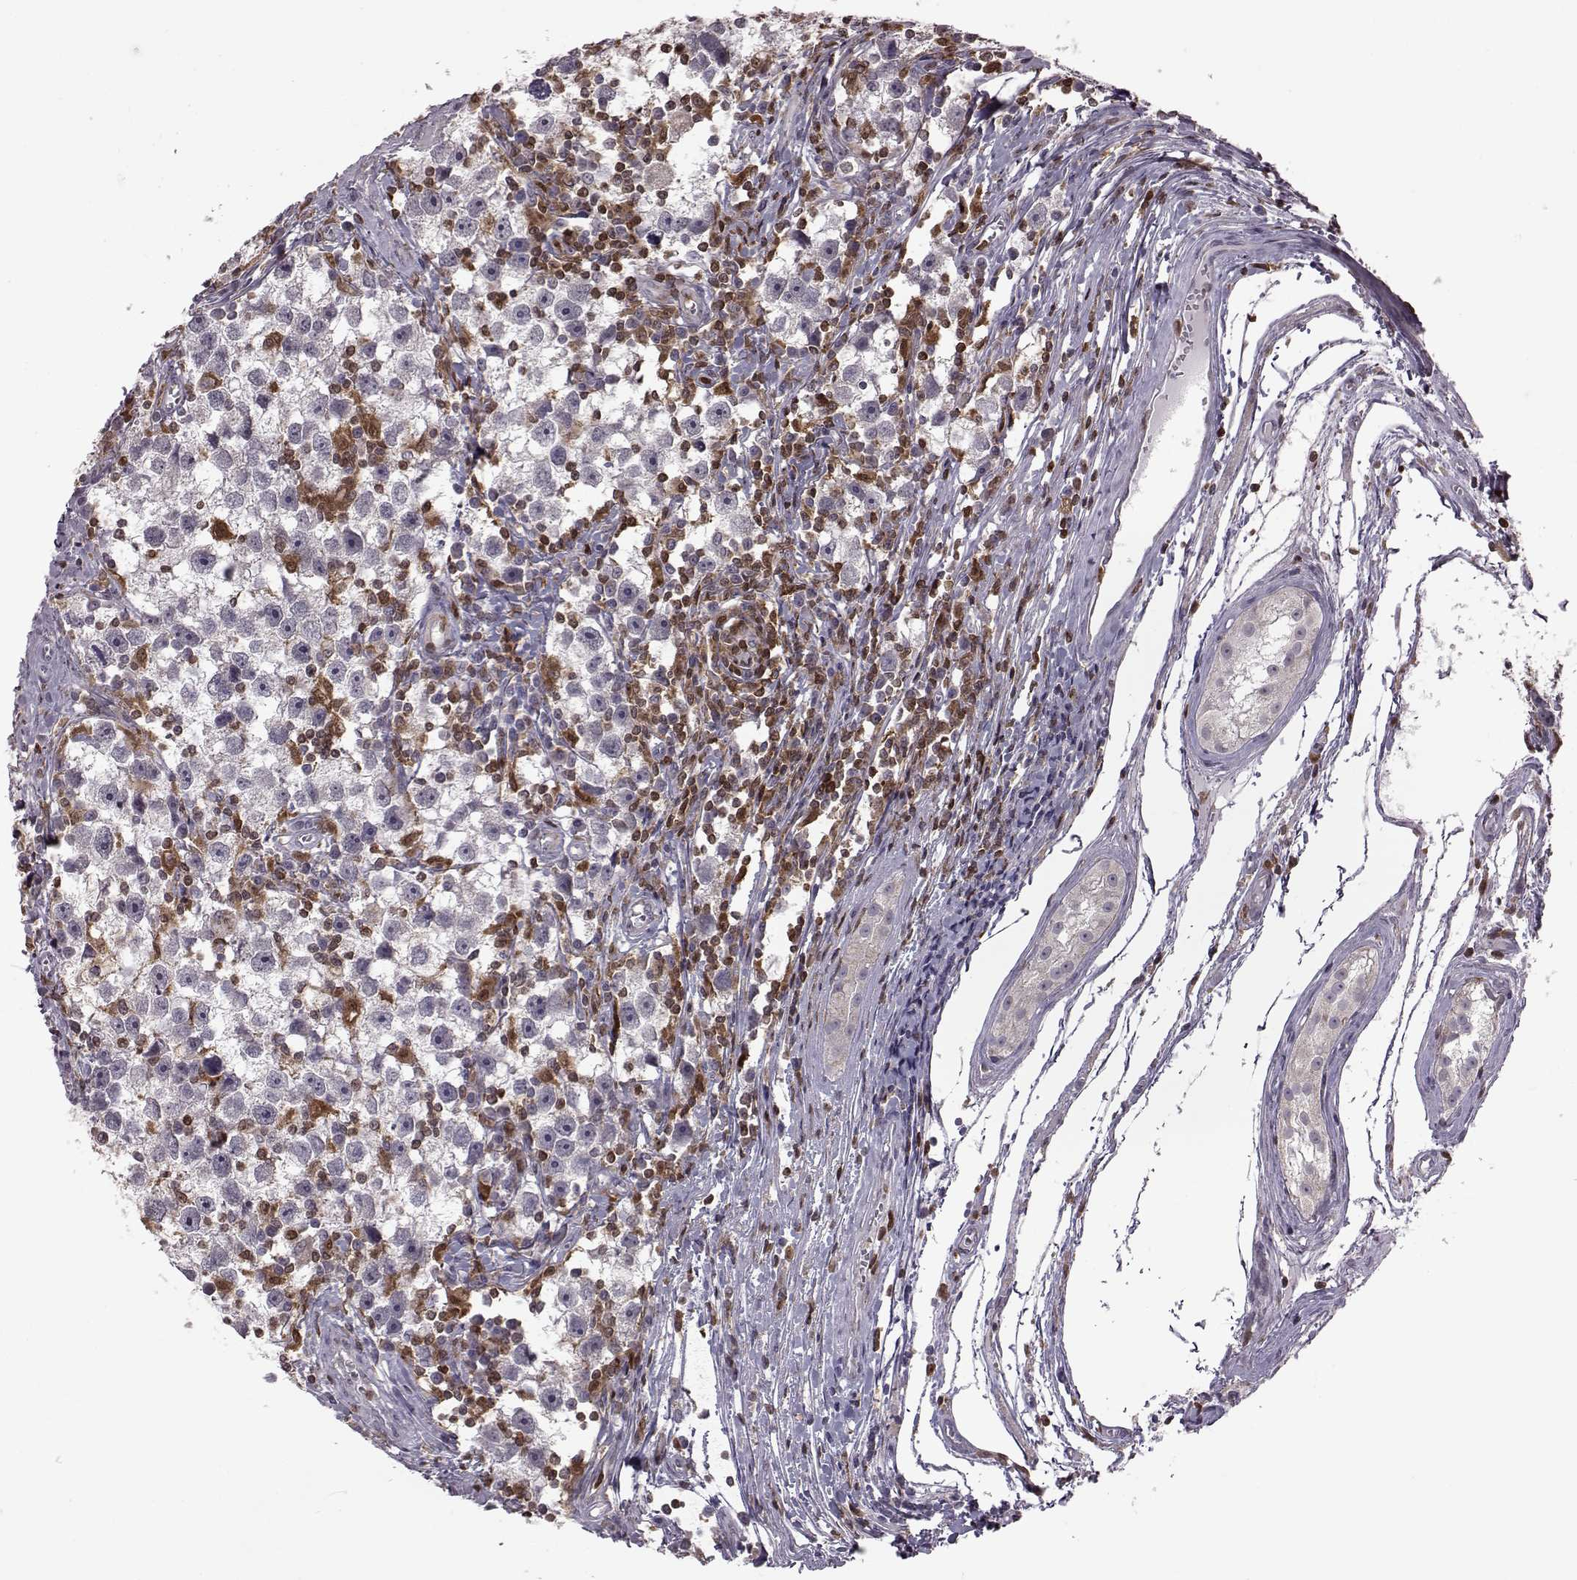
{"staining": {"intensity": "negative", "quantity": "none", "location": "none"}, "tissue": "testis cancer", "cell_type": "Tumor cells", "image_type": "cancer", "snomed": [{"axis": "morphology", "description": "Seminoma, NOS"}, {"axis": "topography", "description": "Testis"}], "caption": "IHC micrograph of testis seminoma stained for a protein (brown), which exhibits no staining in tumor cells. (DAB (3,3'-diaminobenzidine) immunohistochemistry, high magnification).", "gene": "DOK2", "patient": {"sex": "male", "age": 30}}